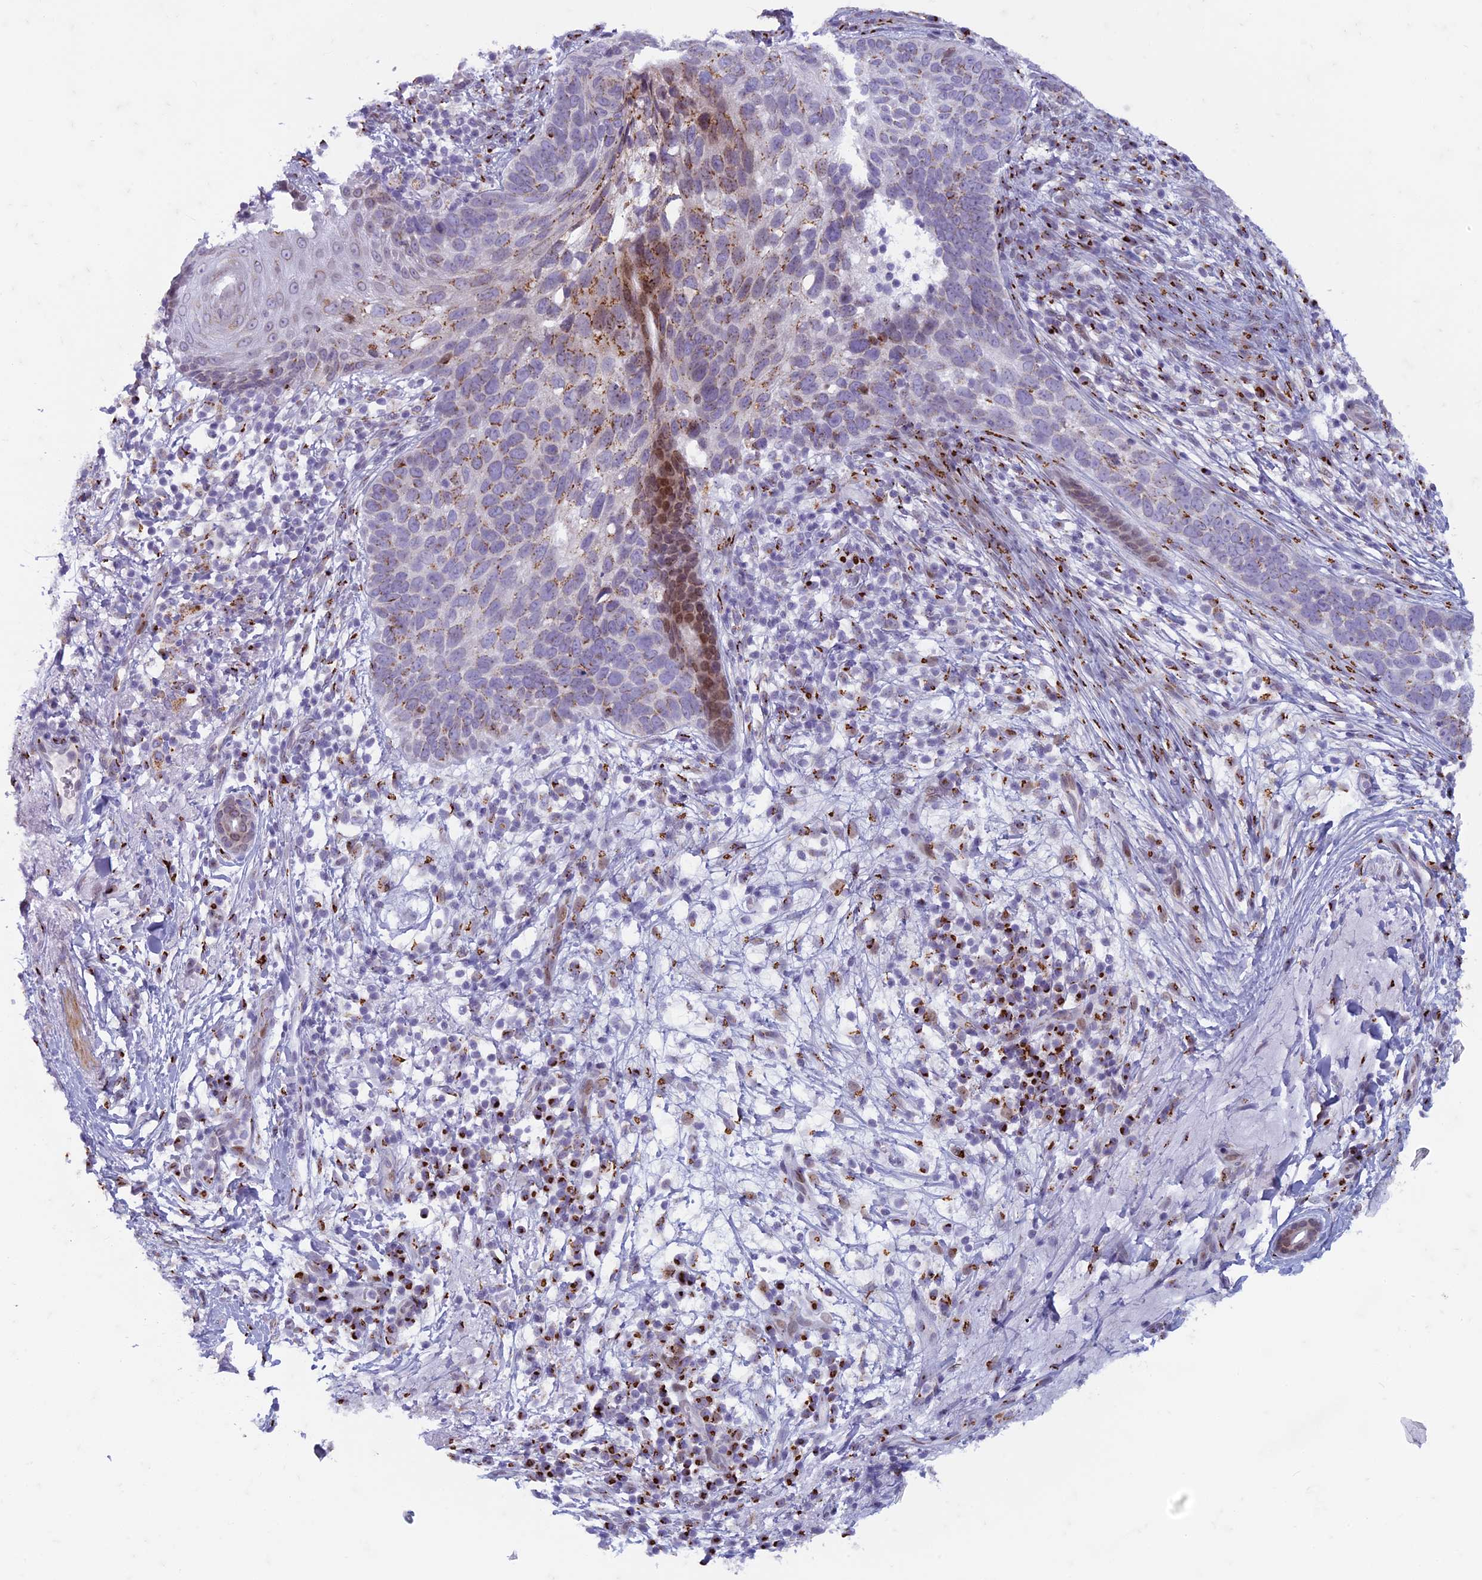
{"staining": {"intensity": "moderate", "quantity": "<25%", "location": "cytoplasmic/membranous"}, "tissue": "skin cancer", "cell_type": "Tumor cells", "image_type": "cancer", "snomed": [{"axis": "morphology", "description": "Basal cell carcinoma"}, {"axis": "topography", "description": "Skin"}], "caption": "Approximately <25% of tumor cells in skin cancer (basal cell carcinoma) exhibit moderate cytoplasmic/membranous protein staining as visualized by brown immunohistochemical staining.", "gene": "FAM3C", "patient": {"sex": "male", "age": 85}}